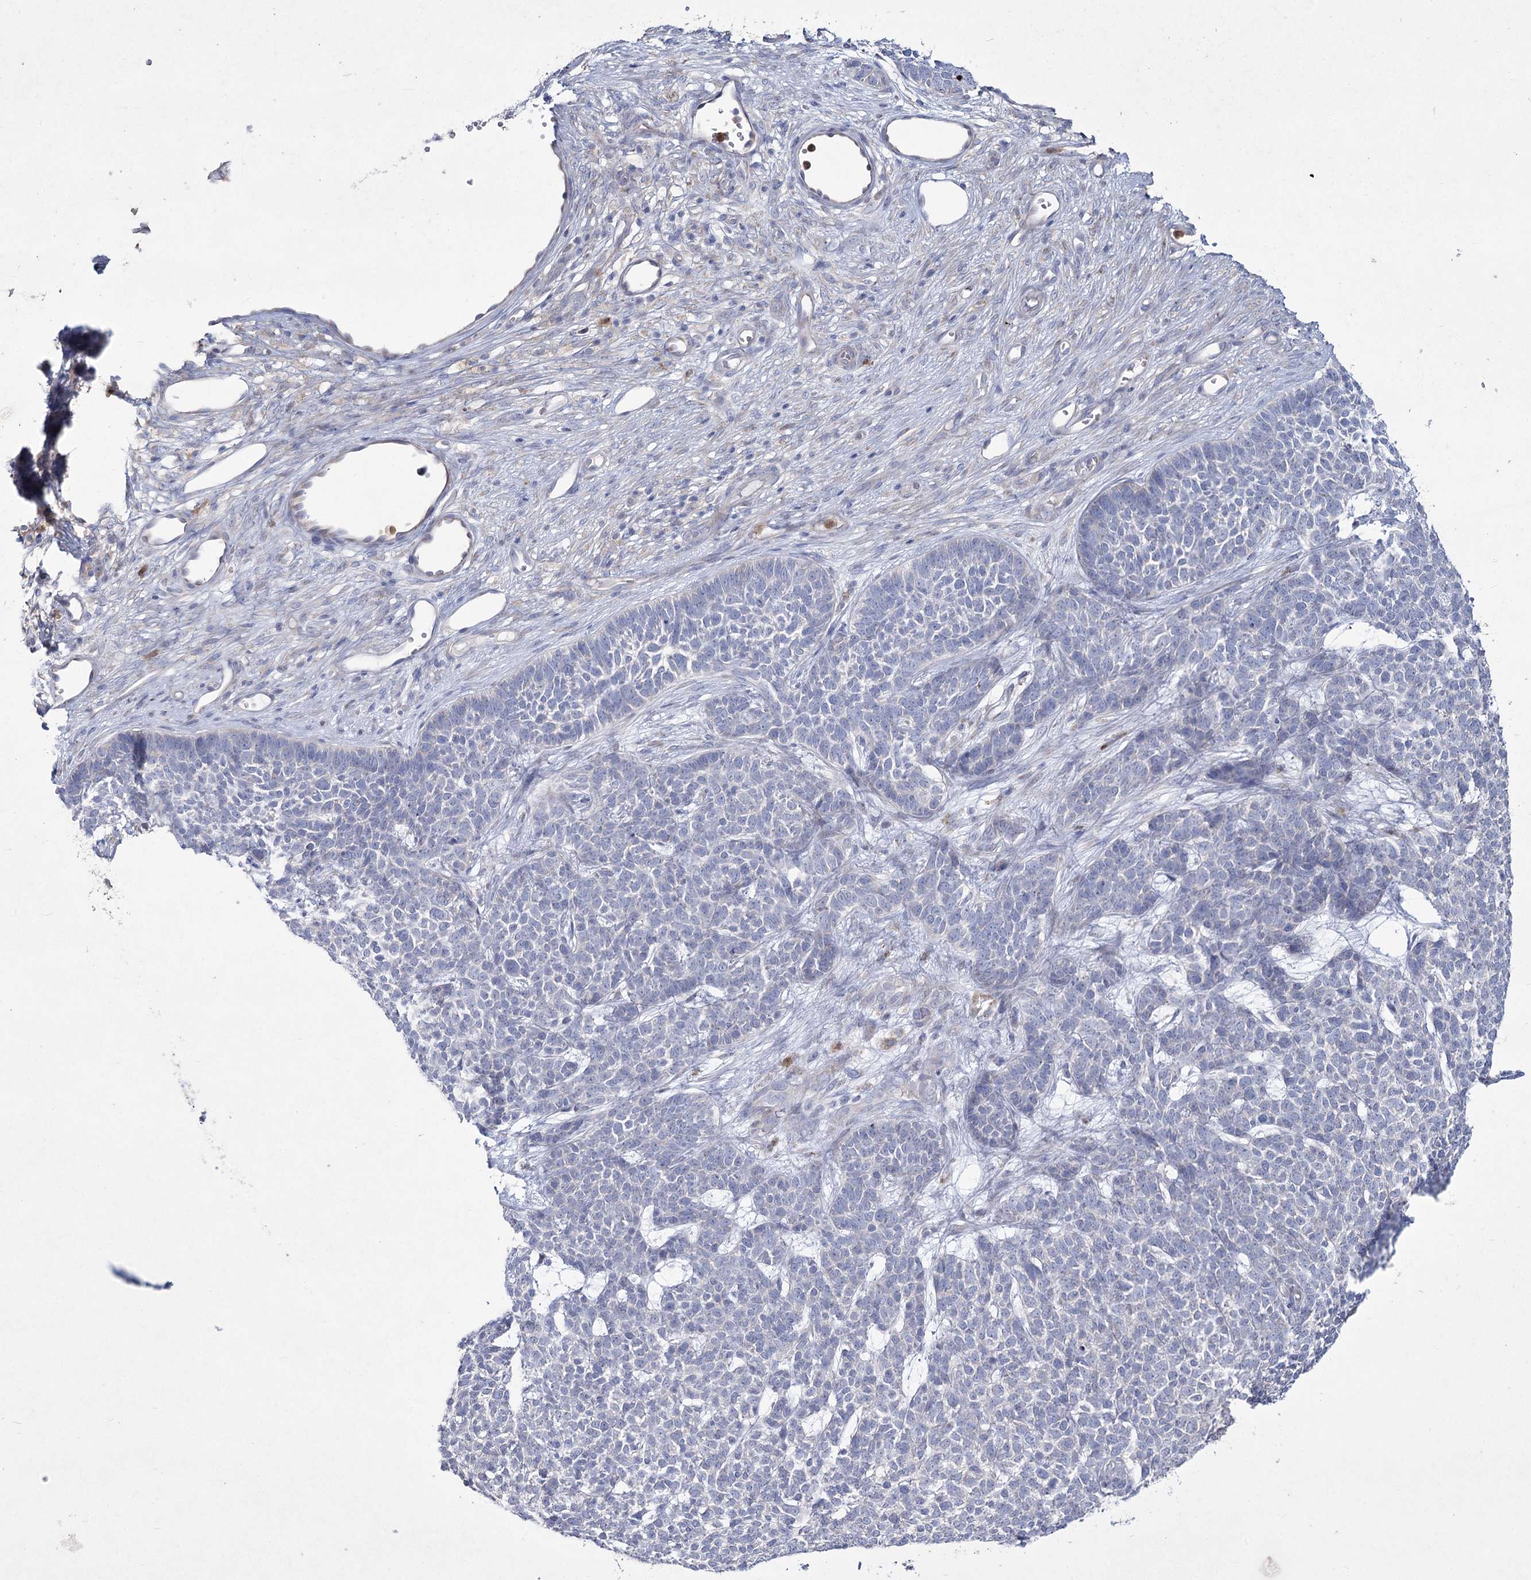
{"staining": {"intensity": "negative", "quantity": "none", "location": "none"}, "tissue": "skin cancer", "cell_type": "Tumor cells", "image_type": "cancer", "snomed": [{"axis": "morphology", "description": "Basal cell carcinoma"}, {"axis": "topography", "description": "Skin"}], "caption": "Immunohistochemistry (IHC) histopathology image of human skin cancer stained for a protein (brown), which displays no positivity in tumor cells. Nuclei are stained in blue.", "gene": "NIPAL4", "patient": {"sex": "female", "age": 84}}